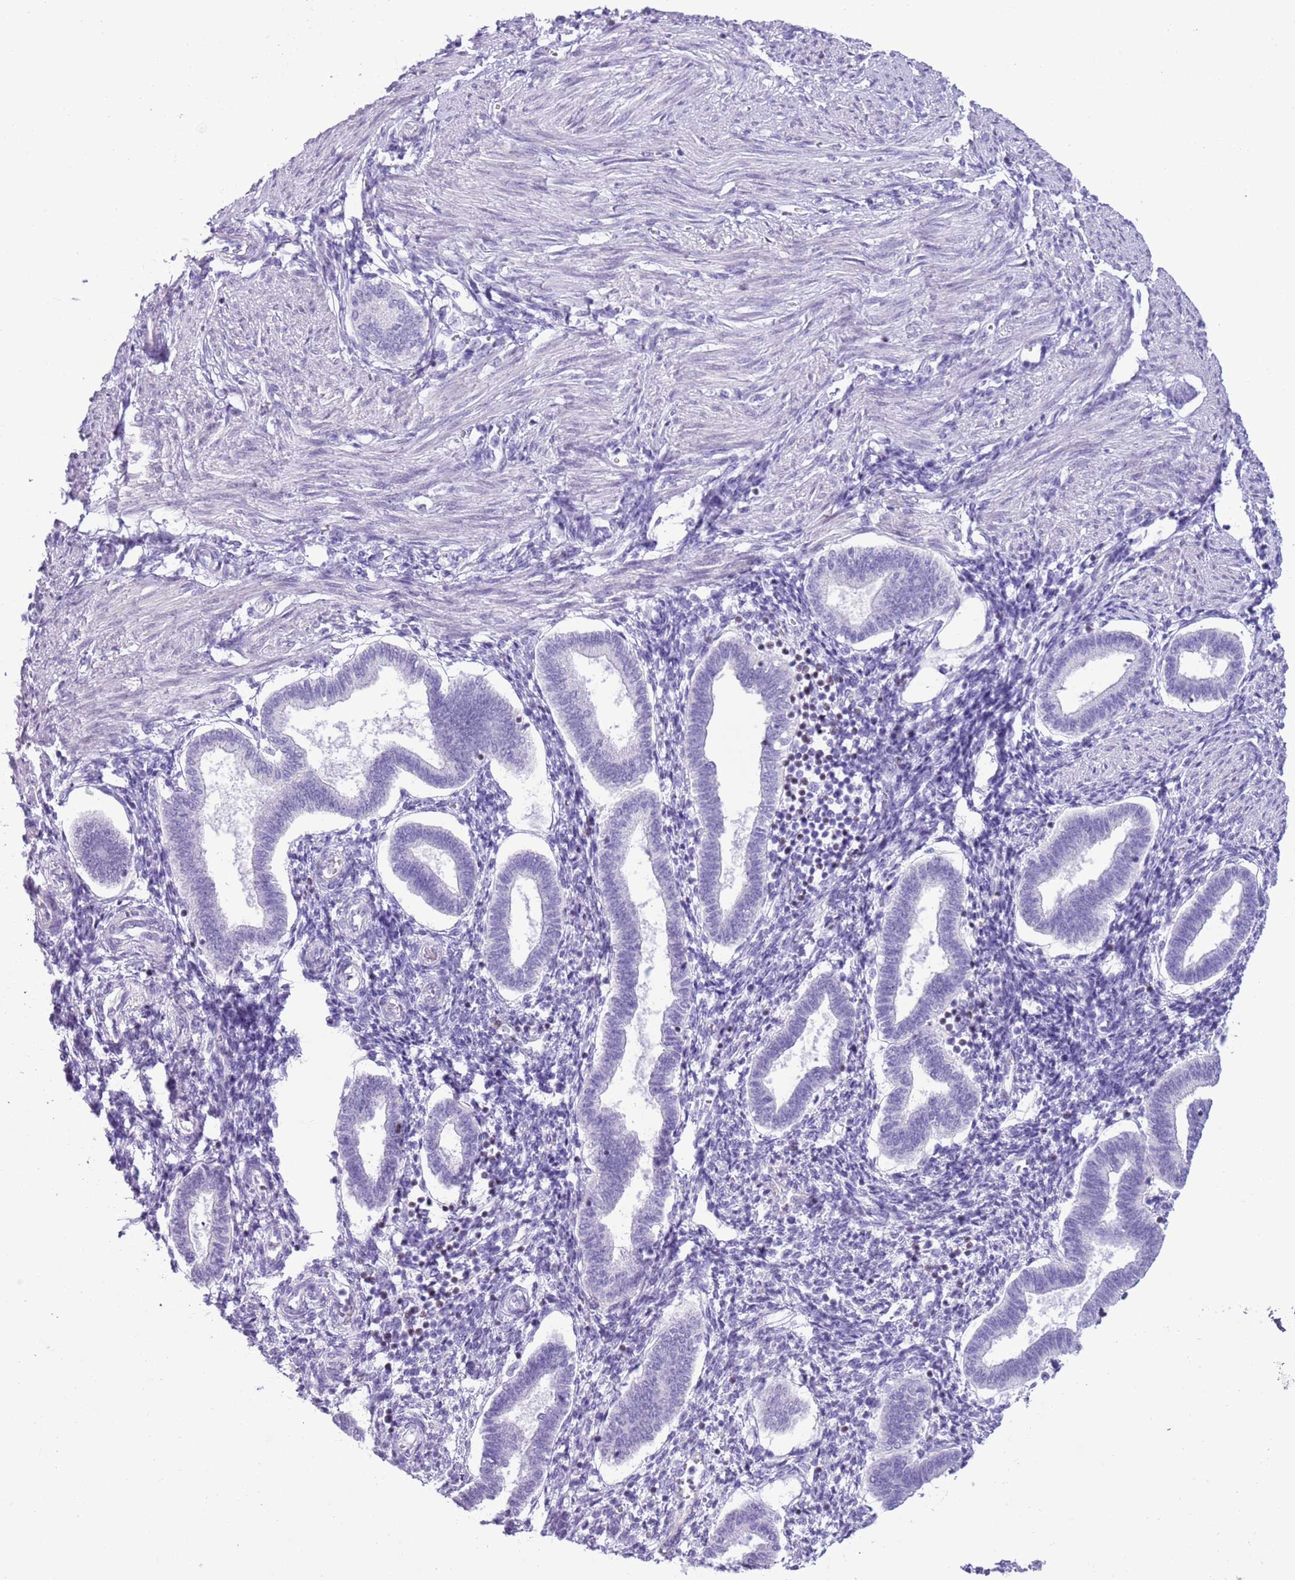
{"staining": {"intensity": "negative", "quantity": "none", "location": "none"}, "tissue": "endometrium", "cell_type": "Cells in endometrial stroma", "image_type": "normal", "snomed": [{"axis": "morphology", "description": "Normal tissue, NOS"}, {"axis": "topography", "description": "Endometrium"}], "caption": "Immunohistochemistry (IHC) of unremarkable endometrium demonstrates no expression in cells in endometrial stroma. Nuclei are stained in blue.", "gene": "BCL11B", "patient": {"sex": "female", "age": 24}}